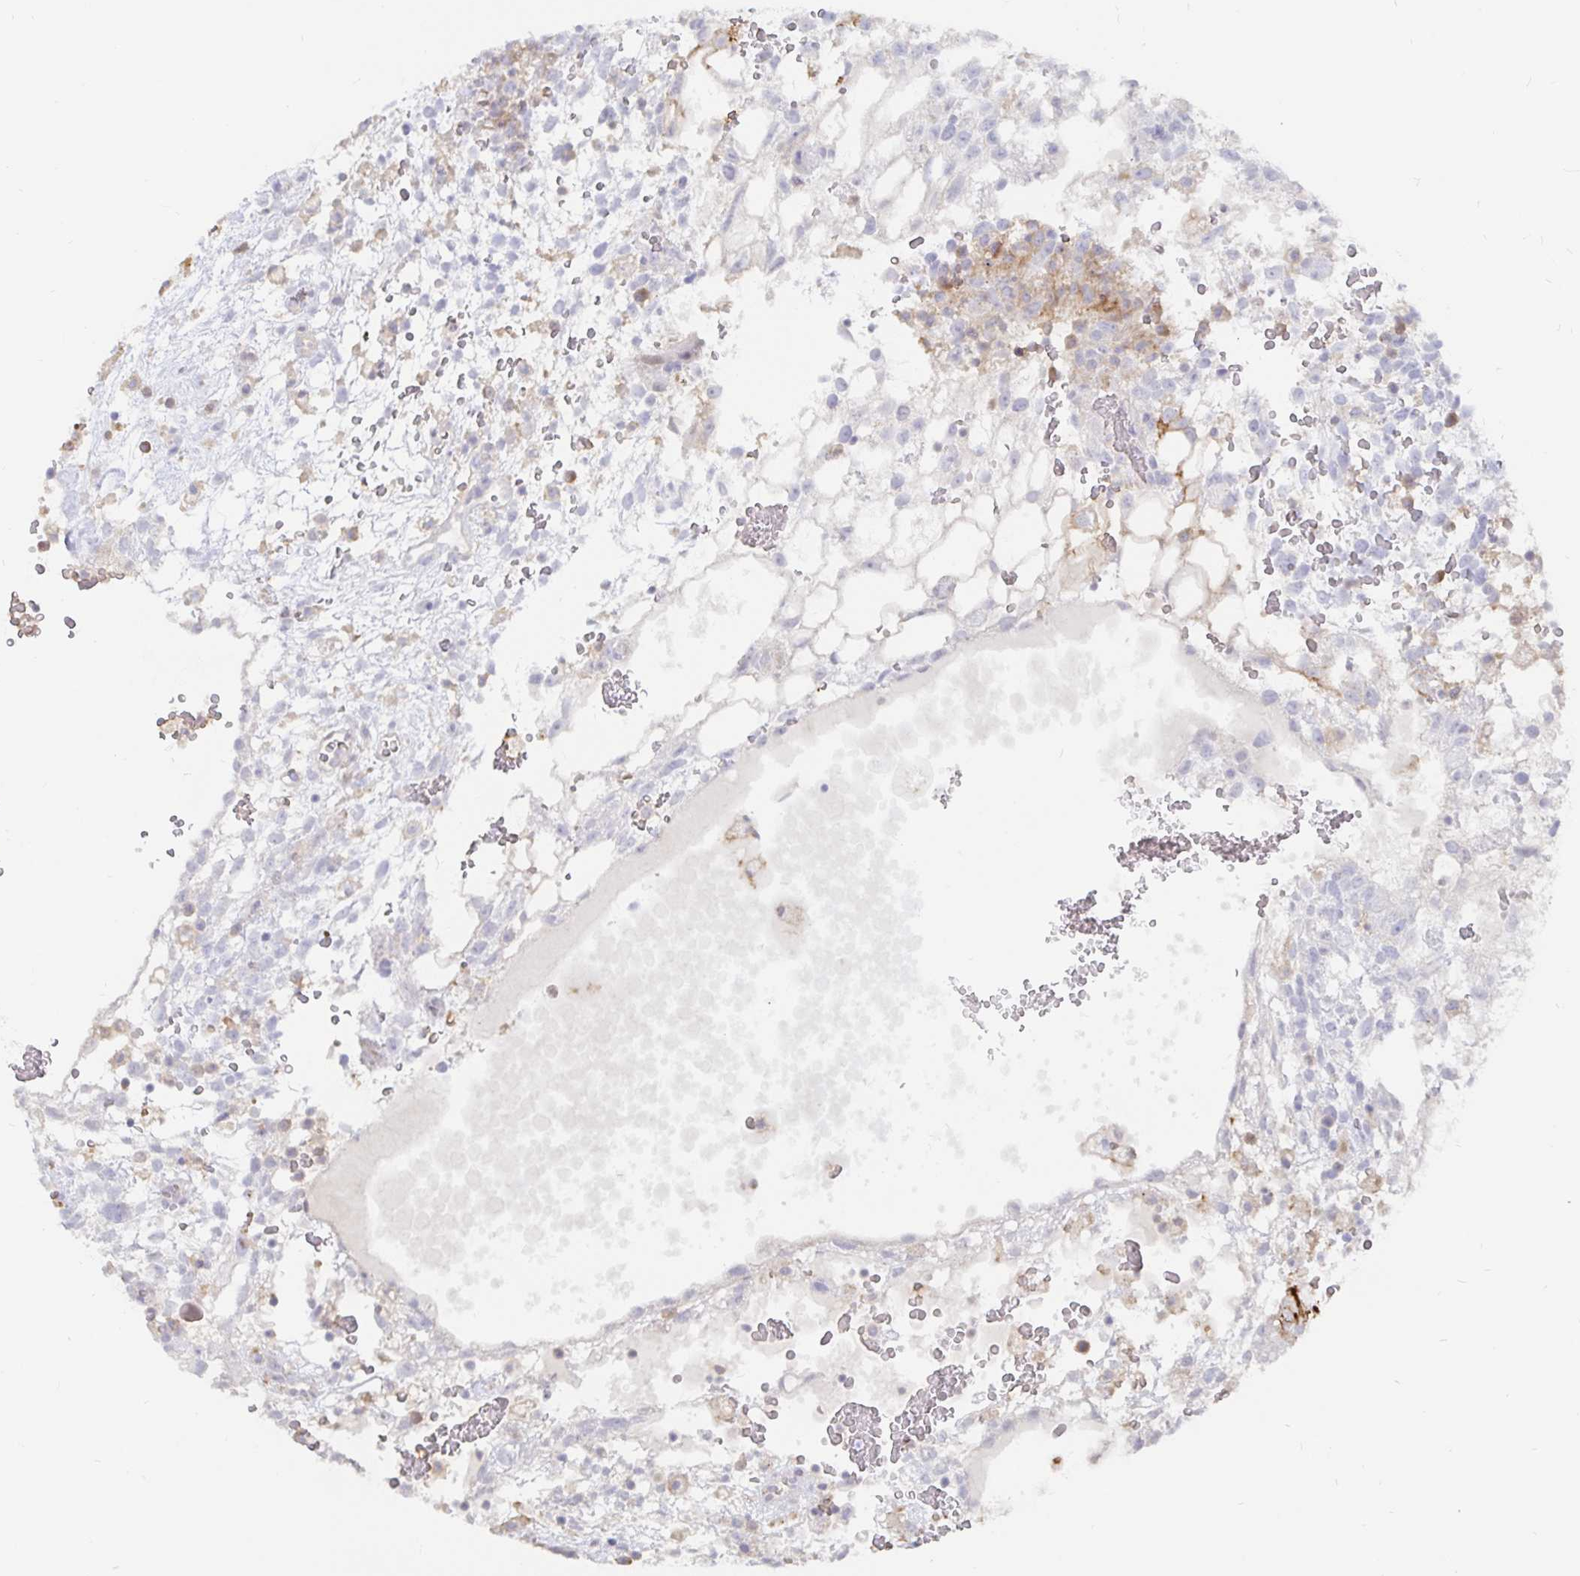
{"staining": {"intensity": "weak", "quantity": "<25%", "location": "cytoplasmic/membranous"}, "tissue": "testis cancer", "cell_type": "Tumor cells", "image_type": "cancer", "snomed": [{"axis": "morphology", "description": "Normal tissue, NOS"}, {"axis": "morphology", "description": "Carcinoma, Embryonal, NOS"}, {"axis": "topography", "description": "Testis"}], "caption": "IHC photomicrograph of human testis embryonal carcinoma stained for a protein (brown), which displays no expression in tumor cells.", "gene": "KCTD19", "patient": {"sex": "male", "age": 32}}